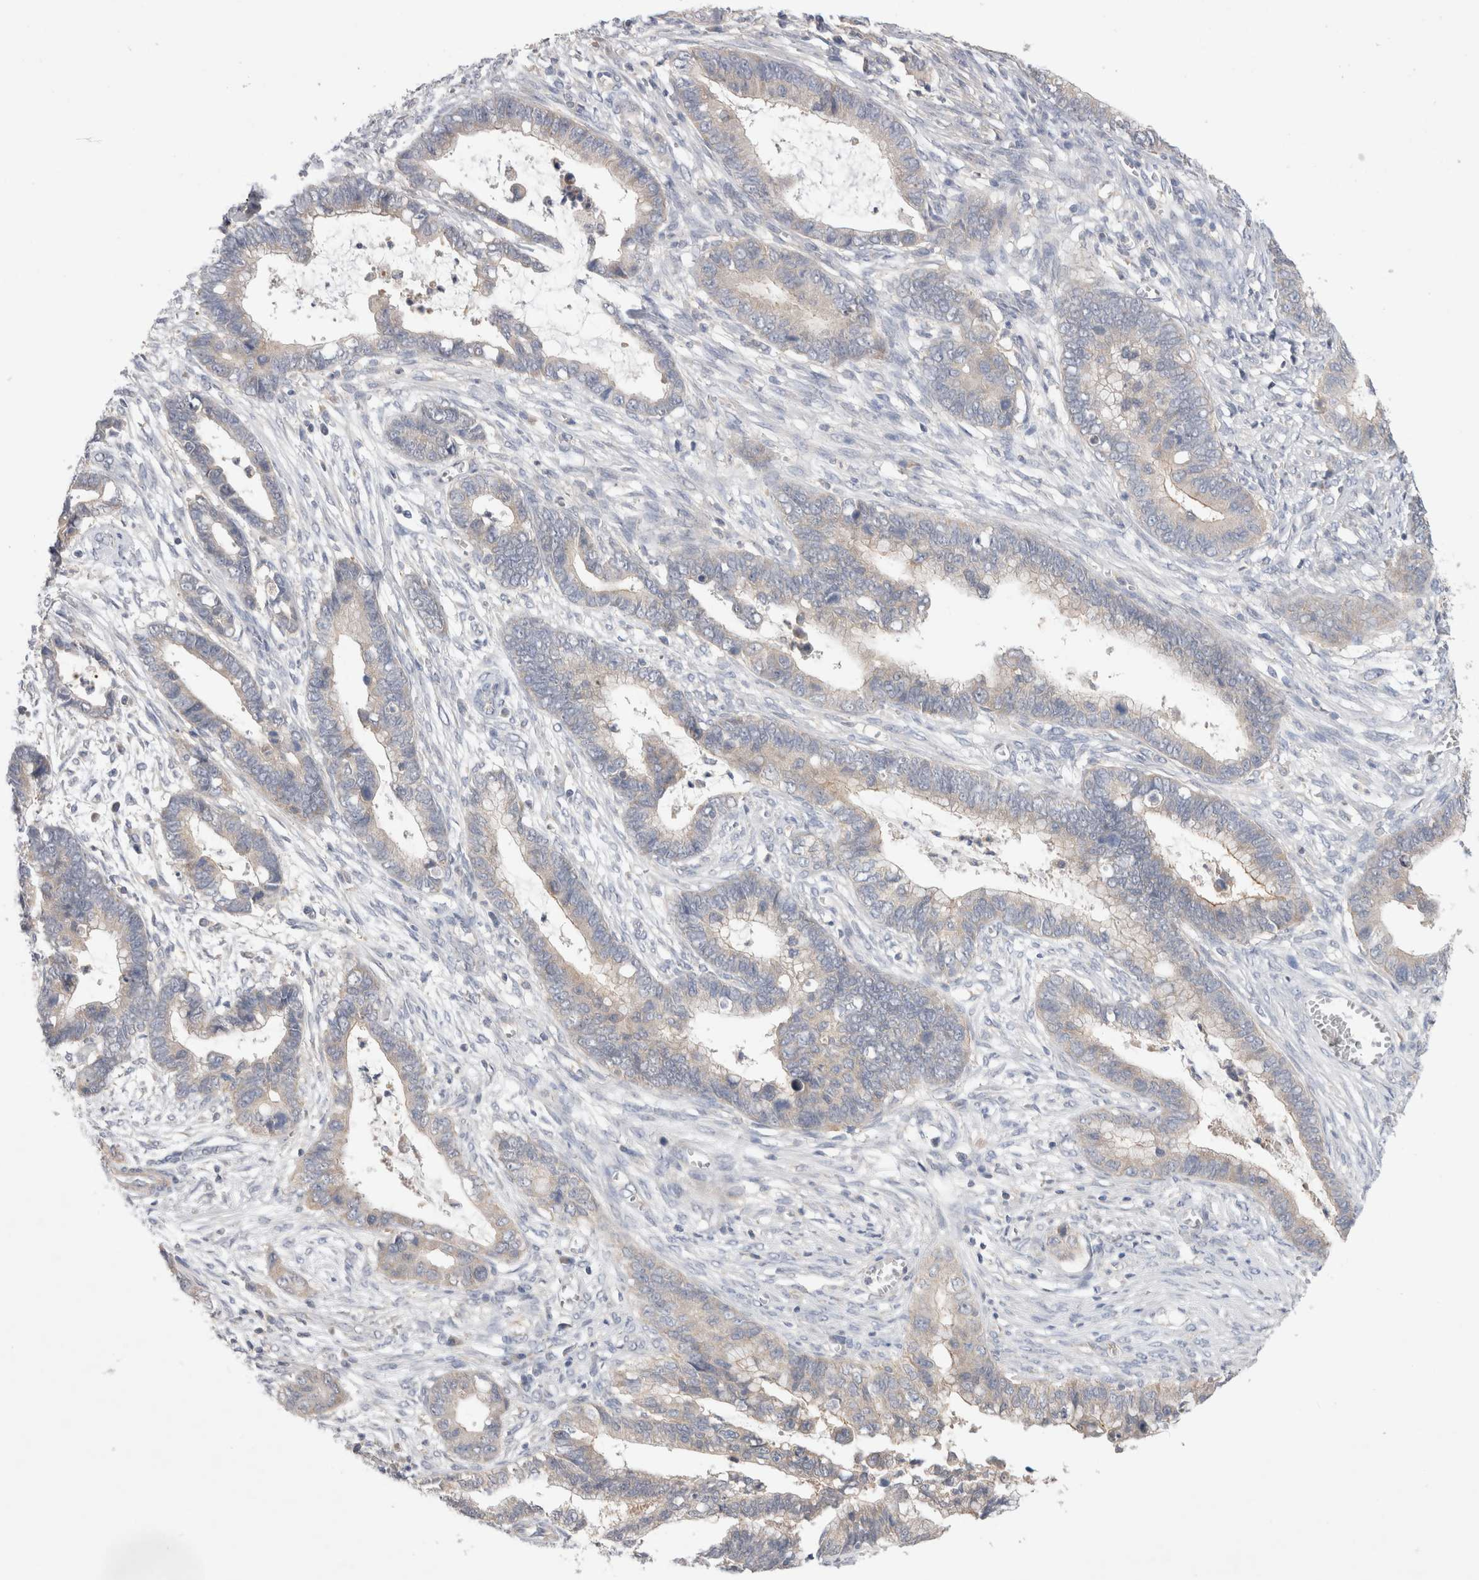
{"staining": {"intensity": "negative", "quantity": "none", "location": "none"}, "tissue": "cervical cancer", "cell_type": "Tumor cells", "image_type": "cancer", "snomed": [{"axis": "morphology", "description": "Adenocarcinoma, NOS"}, {"axis": "topography", "description": "Cervix"}], "caption": "Tumor cells are negative for protein expression in human cervical adenocarcinoma. (DAB (3,3'-diaminobenzidine) immunohistochemistry, high magnification).", "gene": "IFT74", "patient": {"sex": "female", "age": 44}}